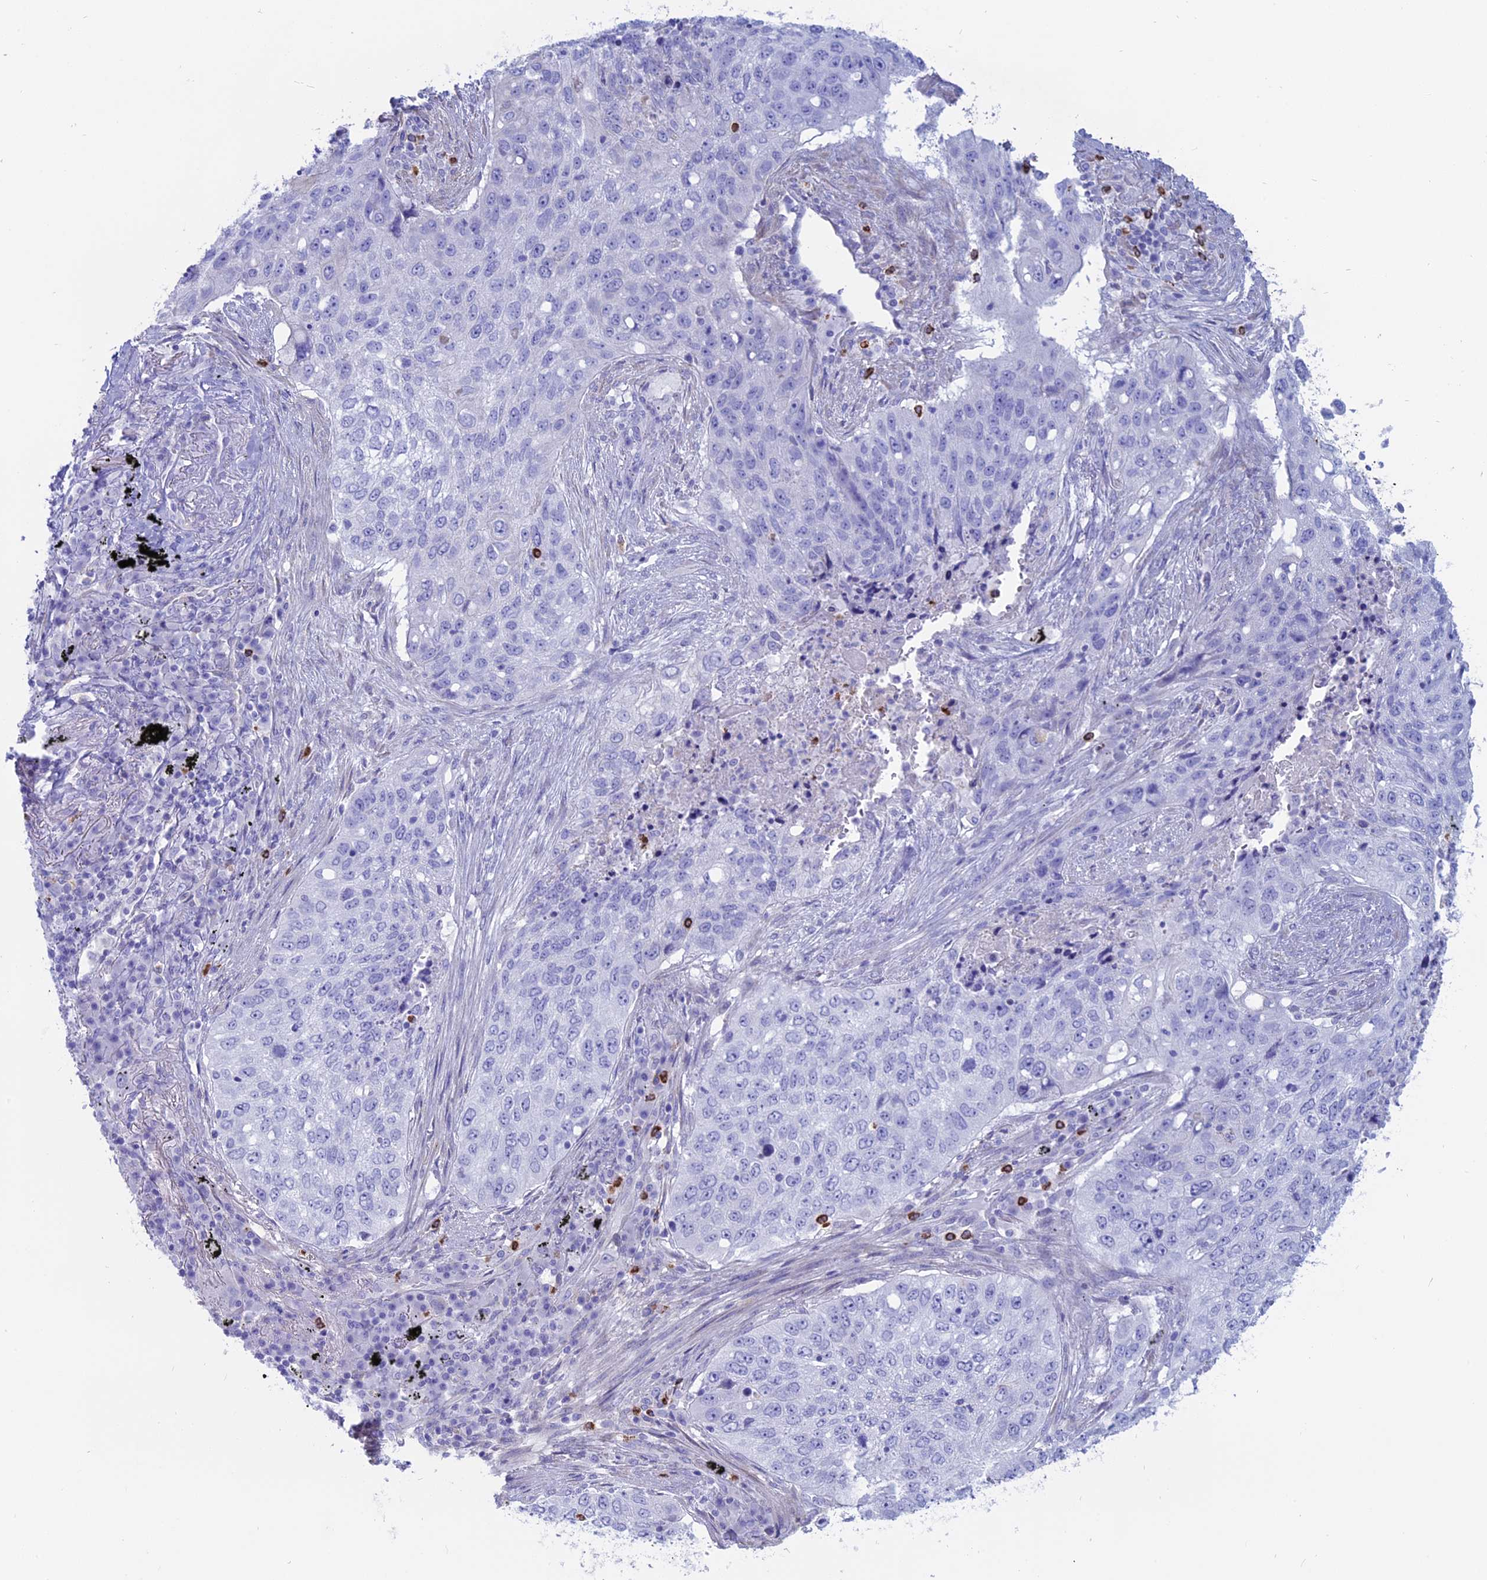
{"staining": {"intensity": "negative", "quantity": "none", "location": "none"}, "tissue": "lung cancer", "cell_type": "Tumor cells", "image_type": "cancer", "snomed": [{"axis": "morphology", "description": "Squamous cell carcinoma, NOS"}, {"axis": "topography", "description": "Lung"}], "caption": "The photomicrograph shows no staining of tumor cells in squamous cell carcinoma (lung). The staining is performed using DAB brown chromogen with nuclei counter-stained in using hematoxylin.", "gene": "OR2AE1", "patient": {"sex": "female", "age": 63}}